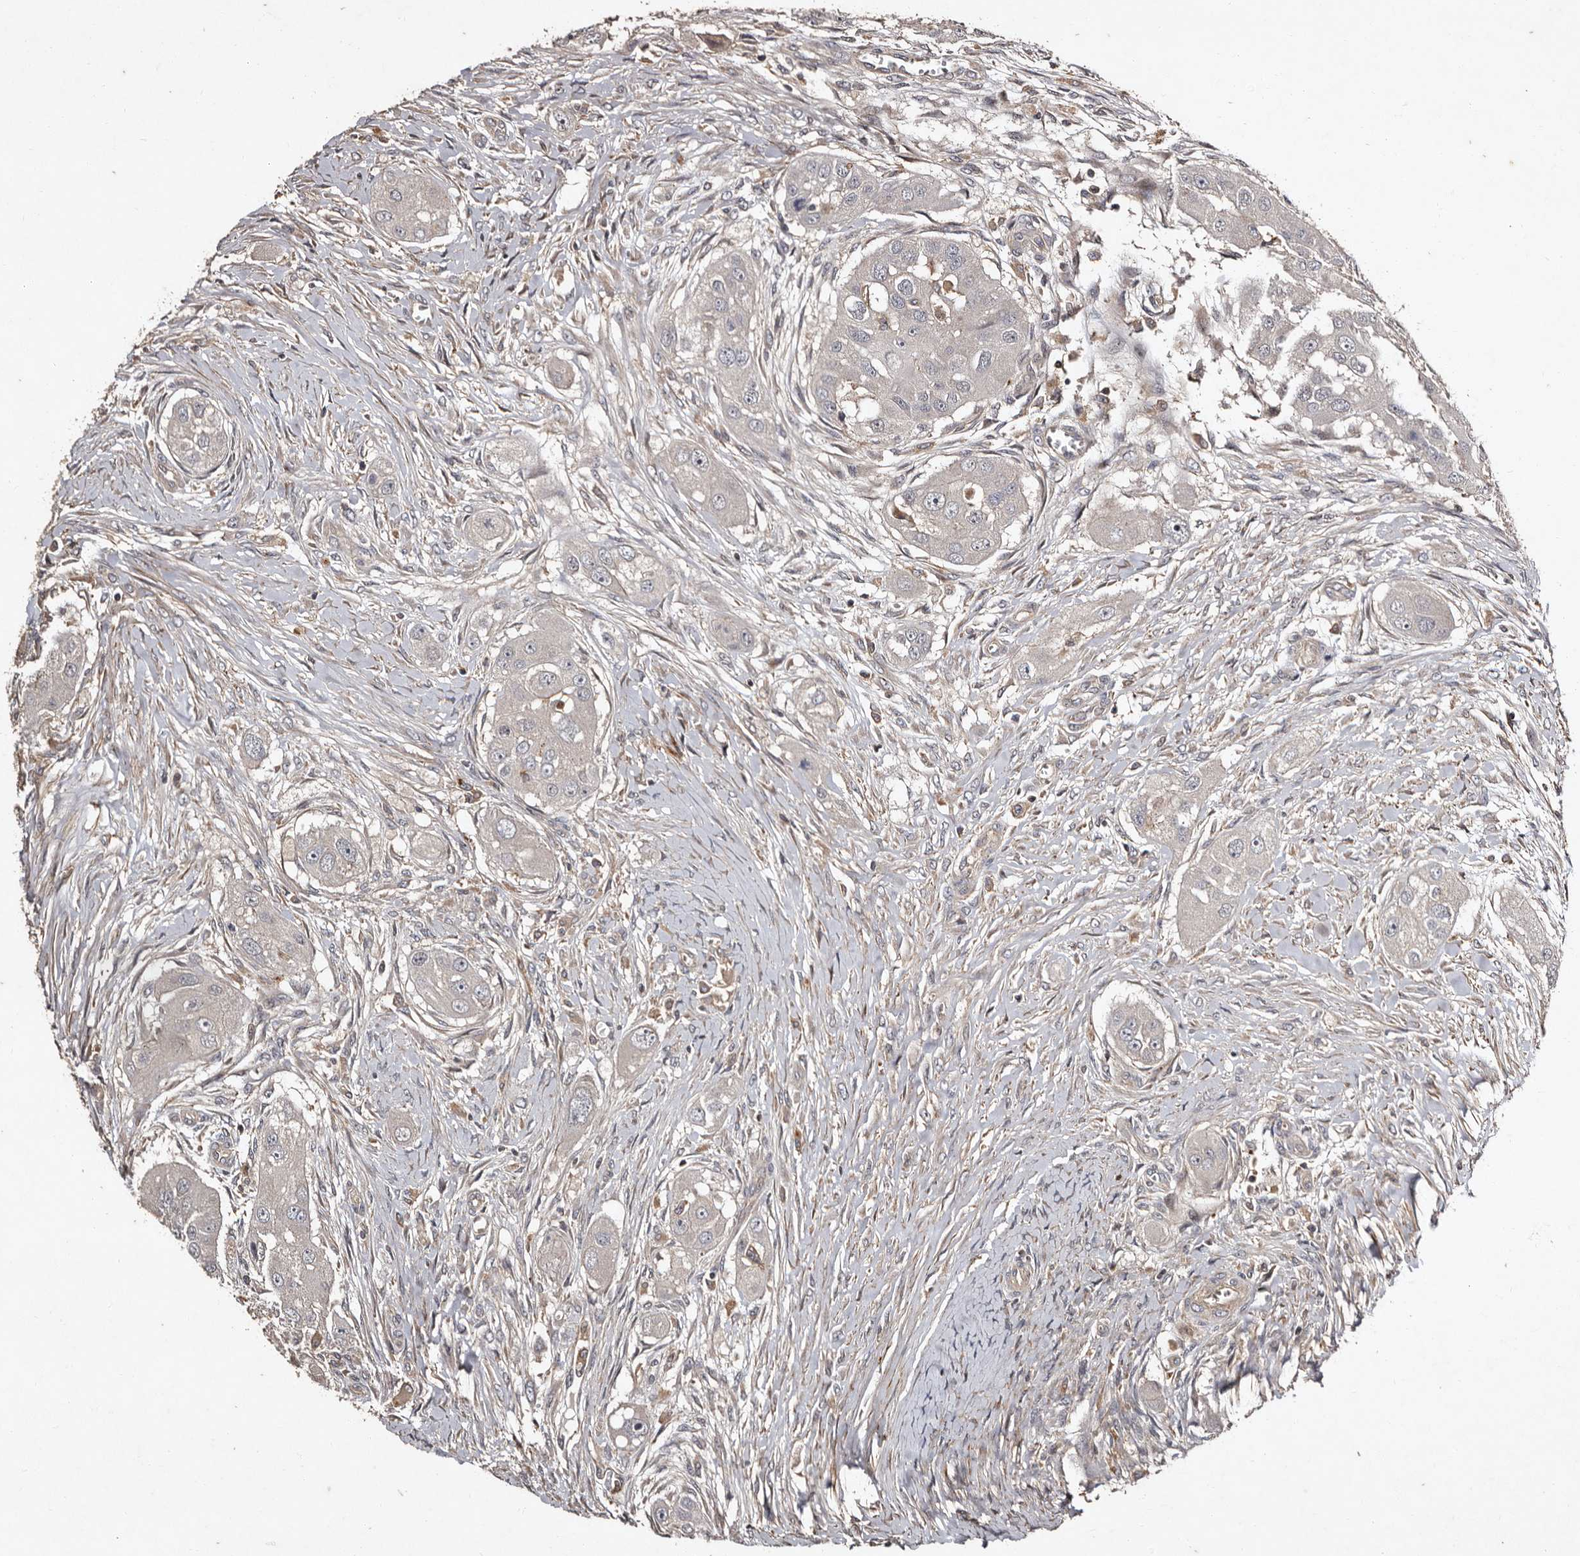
{"staining": {"intensity": "negative", "quantity": "none", "location": "none"}, "tissue": "head and neck cancer", "cell_type": "Tumor cells", "image_type": "cancer", "snomed": [{"axis": "morphology", "description": "Normal tissue, NOS"}, {"axis": "morphology", "description": "Squamous cell carcinoma, NOS"}, {"axis": "topography", "description": "Skeletal muscle"}, {"axis": "topography", "description": "Head-Neck"}], "caption": "Histopathology image shows no protein expression in tumor cells of head and neck cancer (squamous cell carcinoma) tissue.", "gene": "PRKD3", "patient": {"sex": "male", "age": 51}}